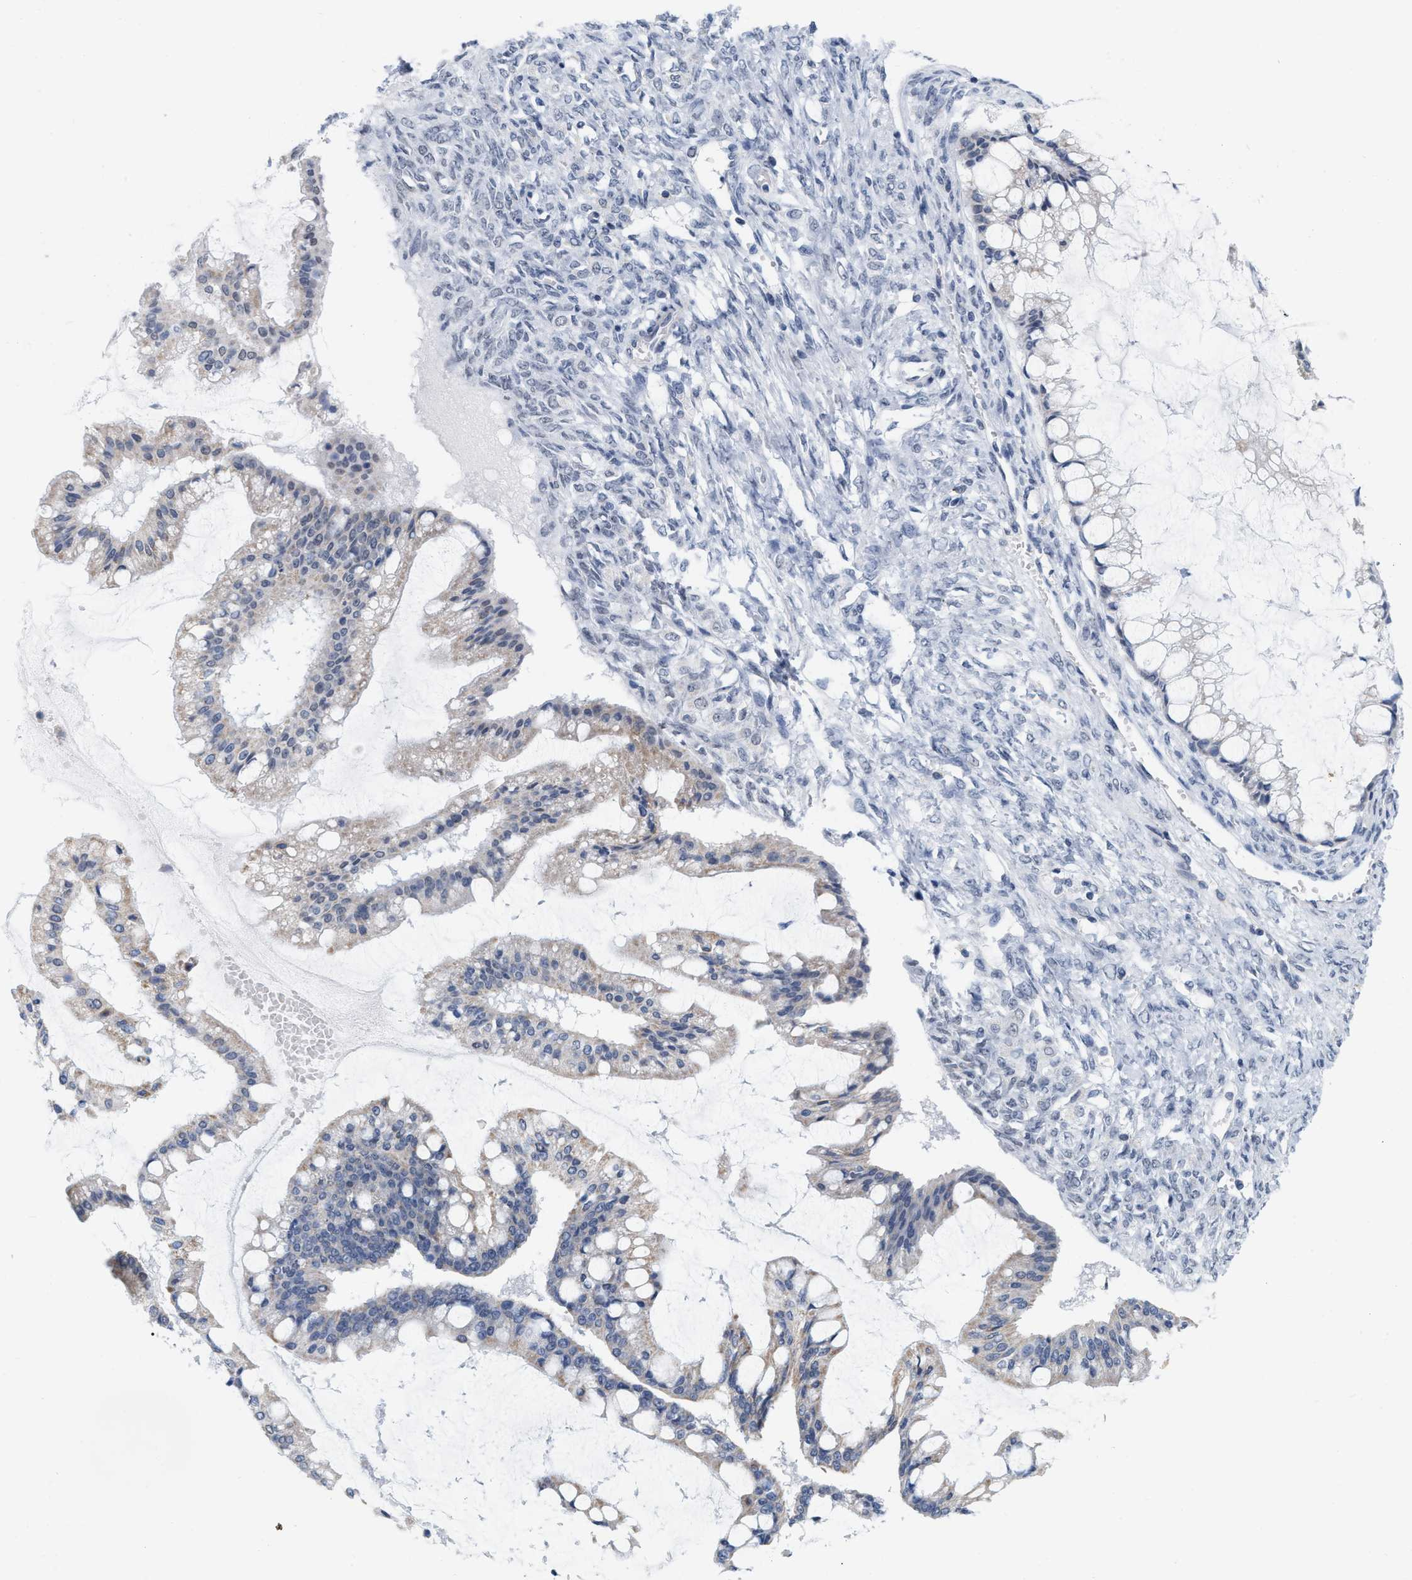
{"staining": {"intensity": "weak", "quantity": "<25%", "location": "cytoplasmic/membranous"}, "tissue": "ovarian cancer", "cell_type": "Tumor cells", "image_type": "cancer", "snomed": [{"axis": "morphology", "description": "Cystadenocarcinoma, mucinous, NOS"}, {"axis": "topography", "description": "Ovary"}], "caption": "Immunohistochemical staining of mucinous cystadenocarcinoma (ovarian) shows no significant positivity in tumor cells.", "gene": "XIRP1", "patient": {"sex": "female", "age": 73}}